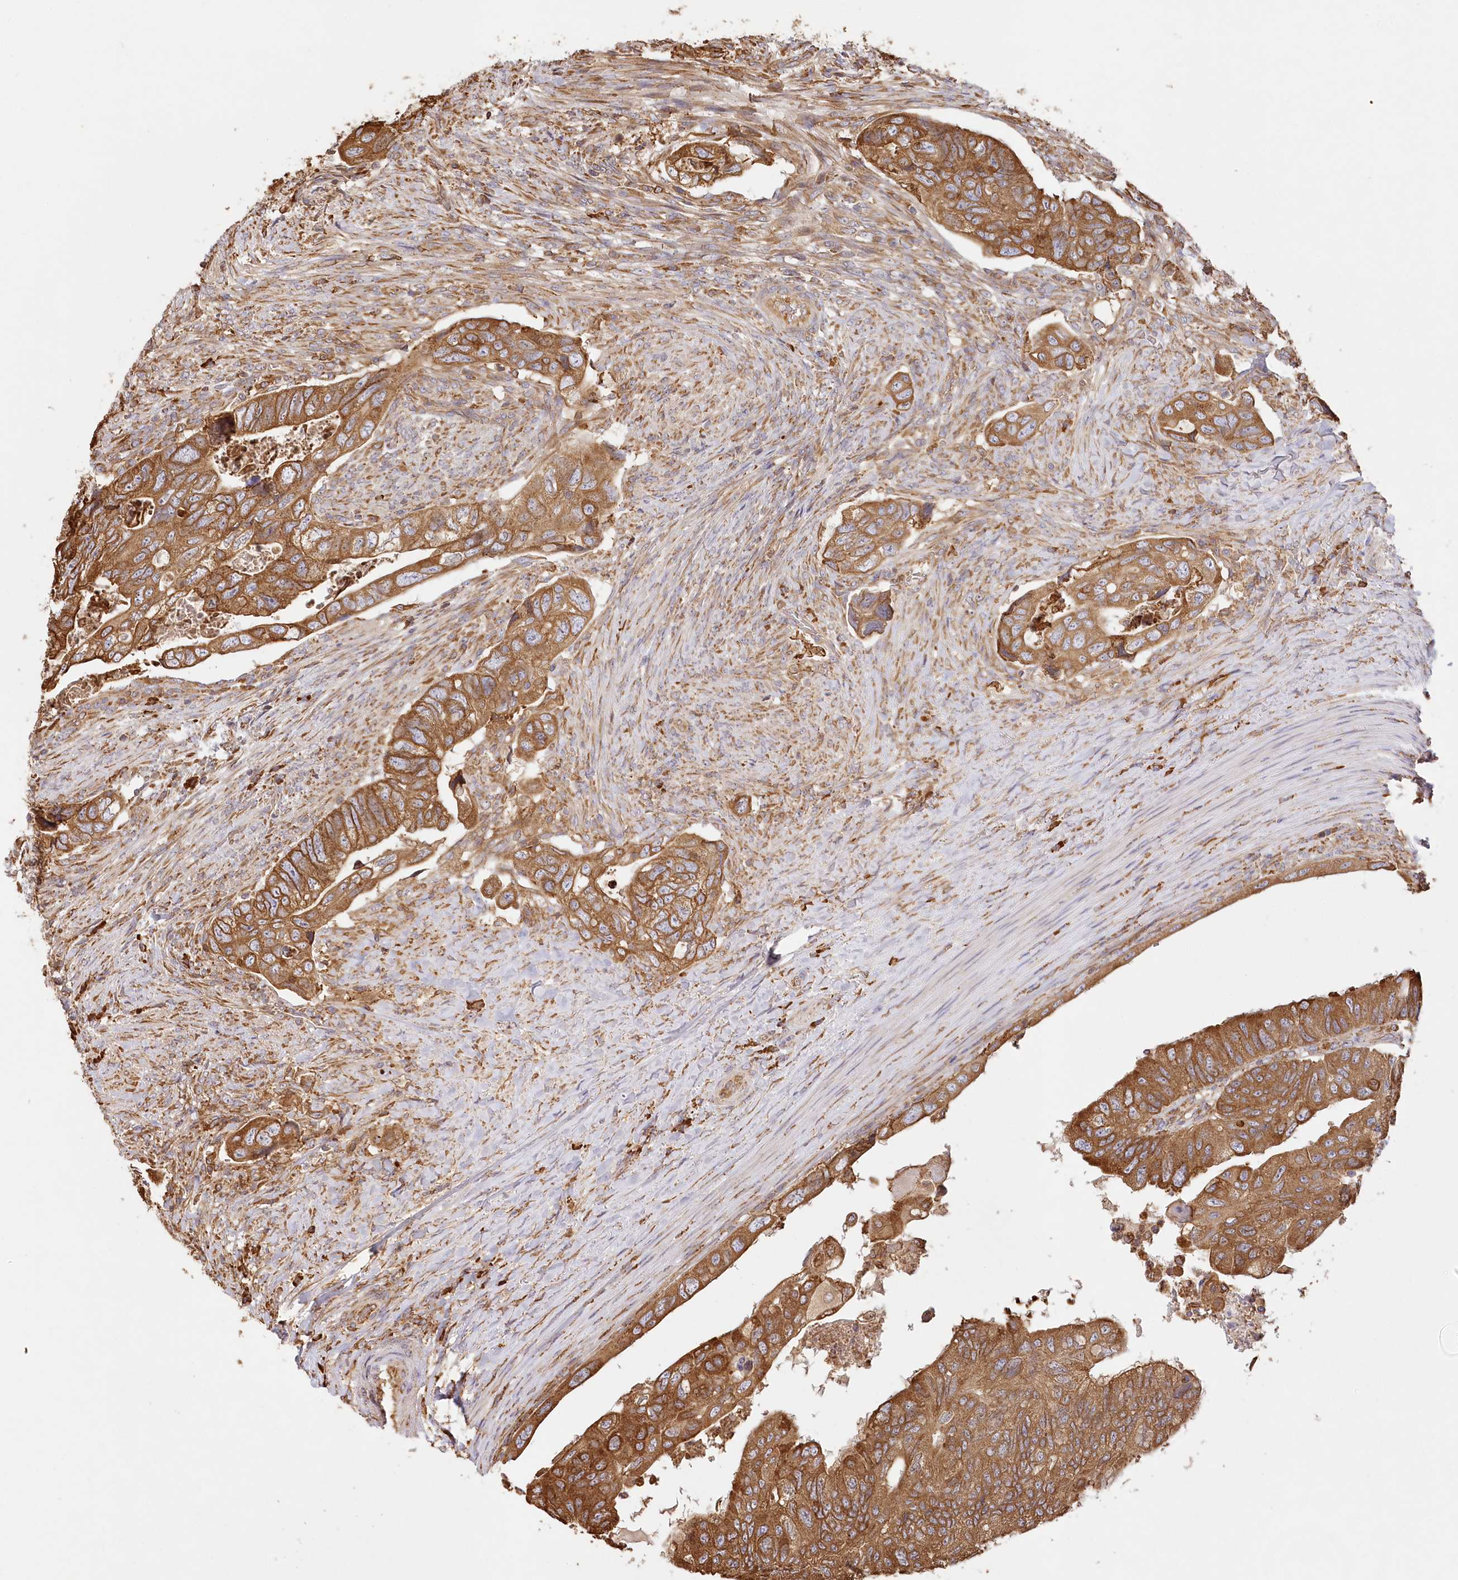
{"staining": {"intensity": "moderate", "quantity": ">75%", "location": "cytoplasmic/membranous"}, "tissue": "colorectal cancer", "cell_type": "Tumor cells", "image_type": "cancer", "snomed": [{"axis": "morphology", "description": "Adenocarcinoma, NOS"}, {"axis": "topography", "description": "Rectum"}], "caption": "This image exhibits IHC staining of human colorectal cancer, with medium moderate cytoplasmic/membranous expression in about >75% of tumor cells.", "gene": "ACAP2", "patient": {"sex": "male", "age": 63}}